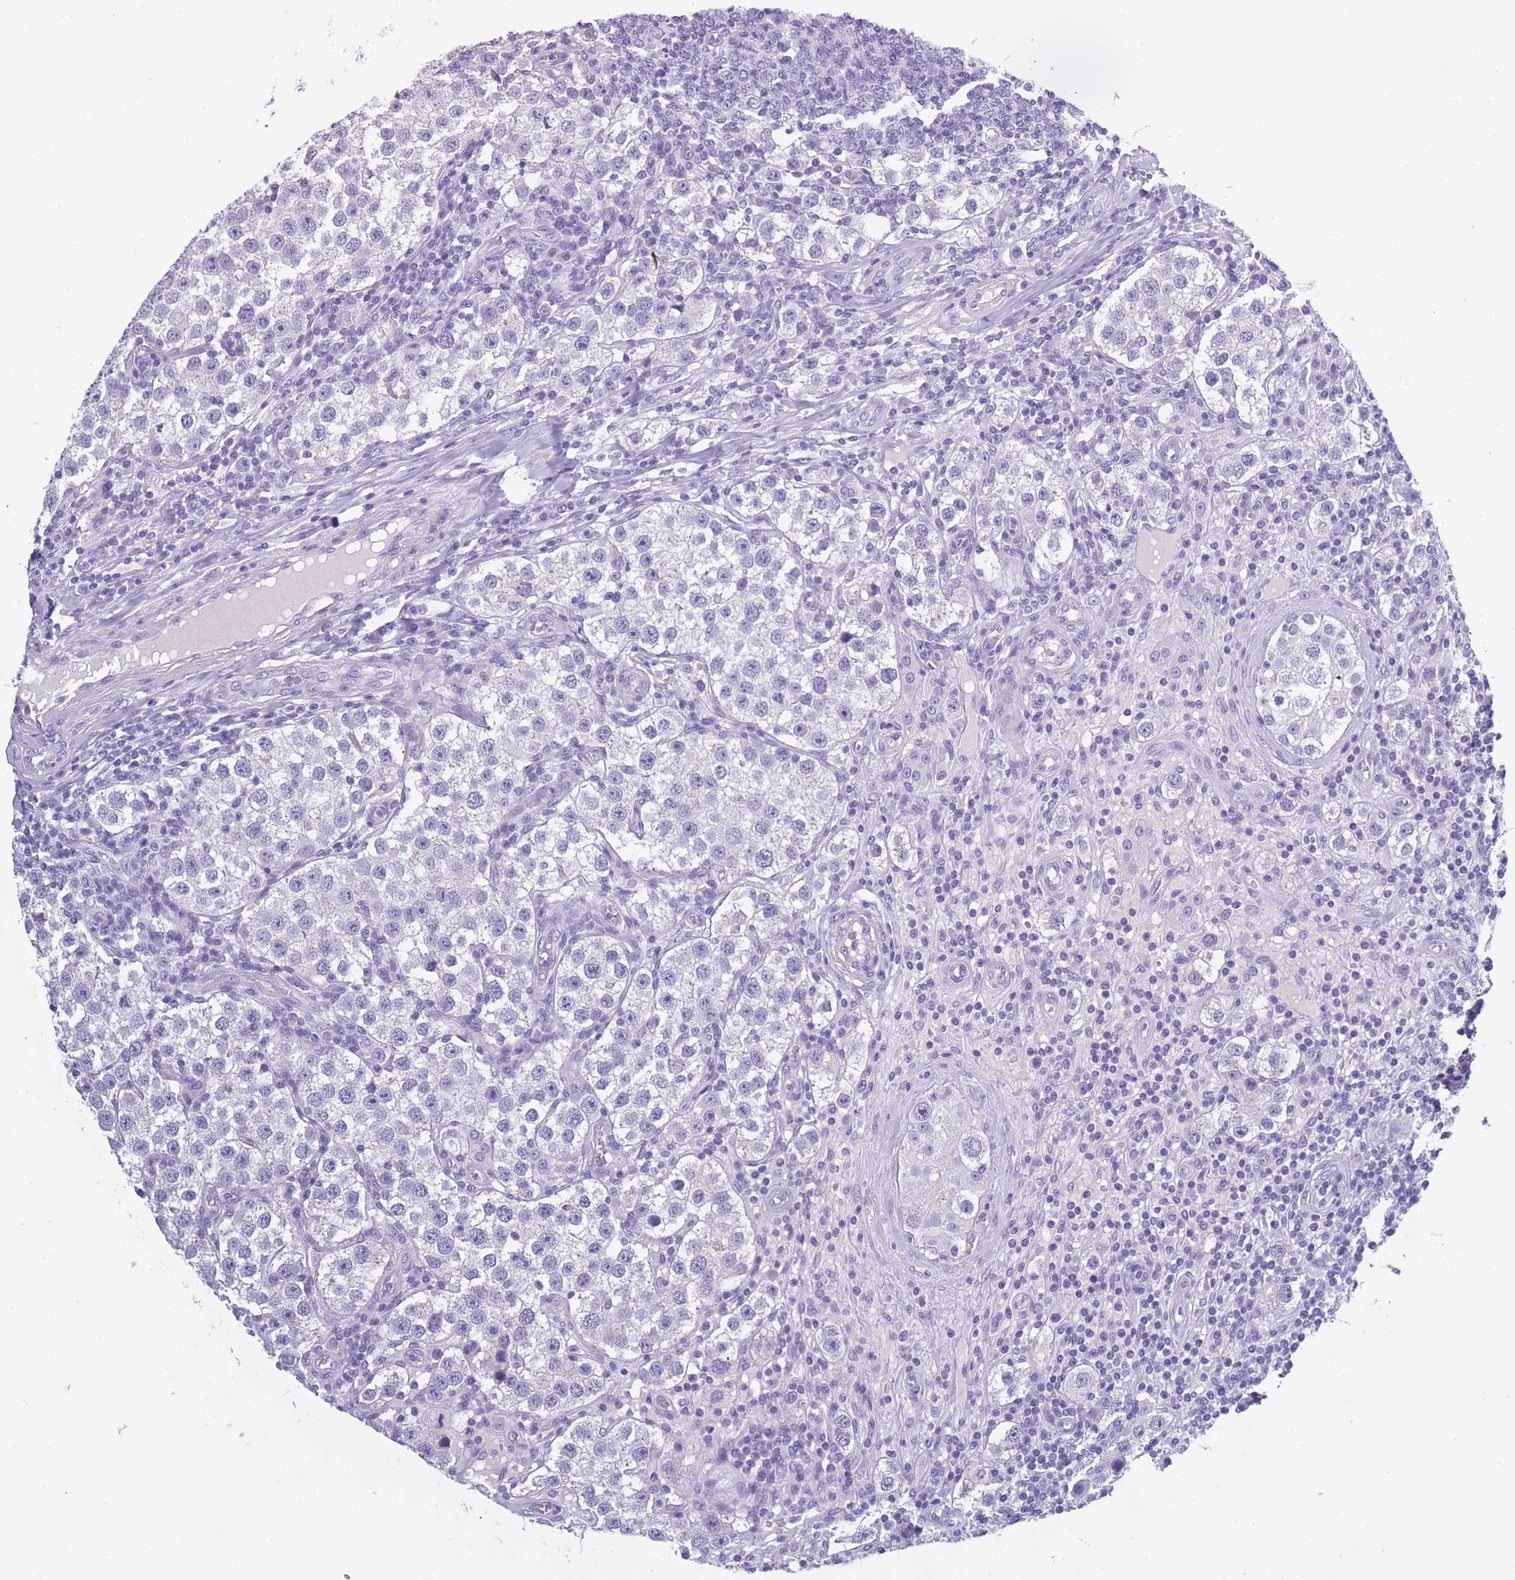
{"staining": {"intensity": "negative", "quantity": "none", "location": "none"}, "tissue": "testis cancer", "cell_type": "Tumor cells", "image_type": "cancer", "snomed": [{"axis": "morphology", "description": "Seminoma, NOS"}, {"axis": "topography", "description": "Testis"}], "caption": "Tumor cells are negative for brown protein staining in testis seminoma.", "gene": "OR4C5", "patient": {"sex": "male", "age": 37}}